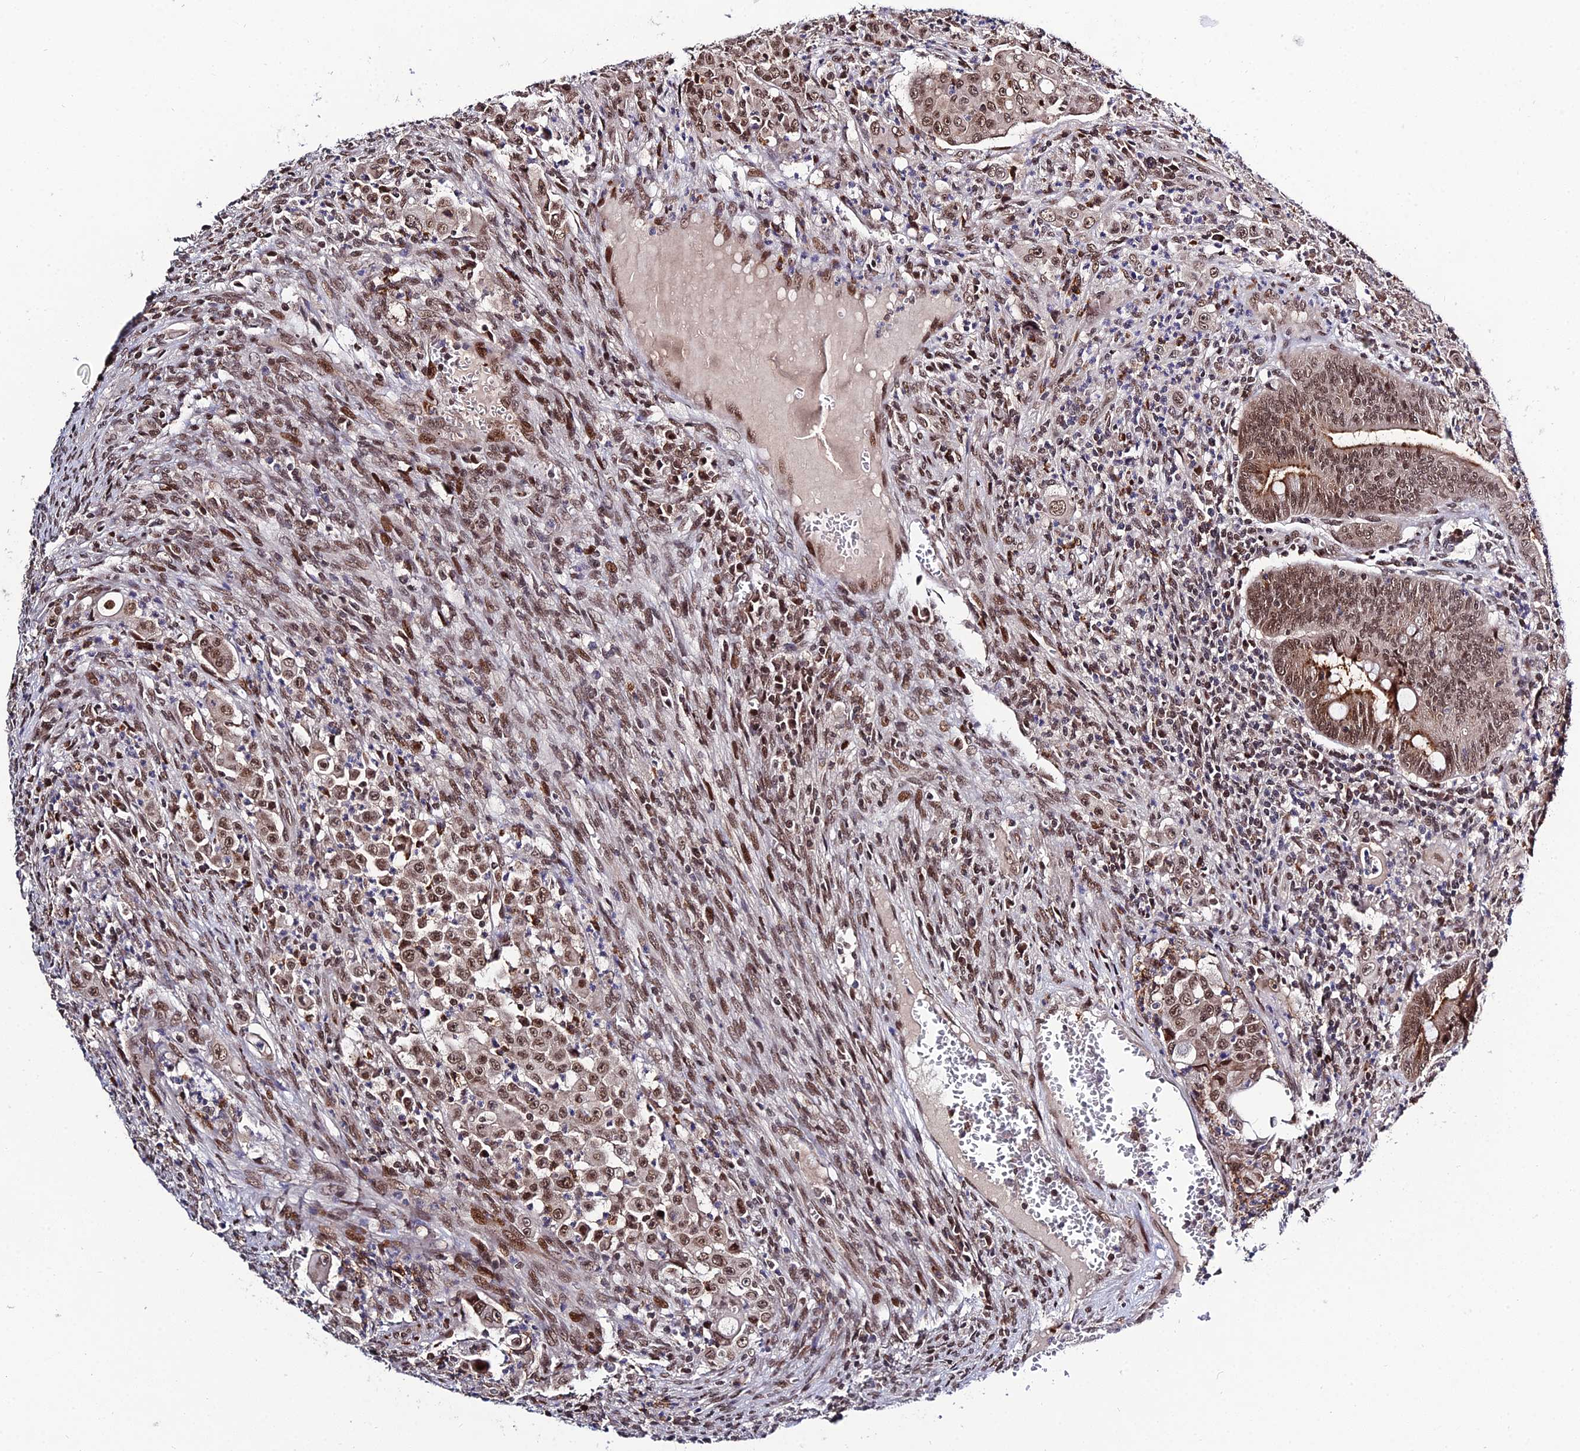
{"staining": {"intensity": "moderate", "quantity": ">75%", "location": "nuclear"}, "tissue": "colorectal cancer", "cell_type": "Tumor cells", "image_type": "cancer", "snomed": [{"axis": "morphology", "description": "Adenocarcinoma, NOS"}, {"axis": "topography", "description": "Colon"}], "caption": "IHC staining of adenocarcinoma (colorectal), which exhibits medium levels of moderate nuclear positivity in approximately >75% of tumor cells indicating moderate nuclear protein positivity. The staining was performed using DAB (3,3'-diaminobenzidine) (brown) for protein detection and nuclei were counterstained in hematoxylin (blue).", "gene": "SYT15", "patient": {"sex": "male", "age": 51}}